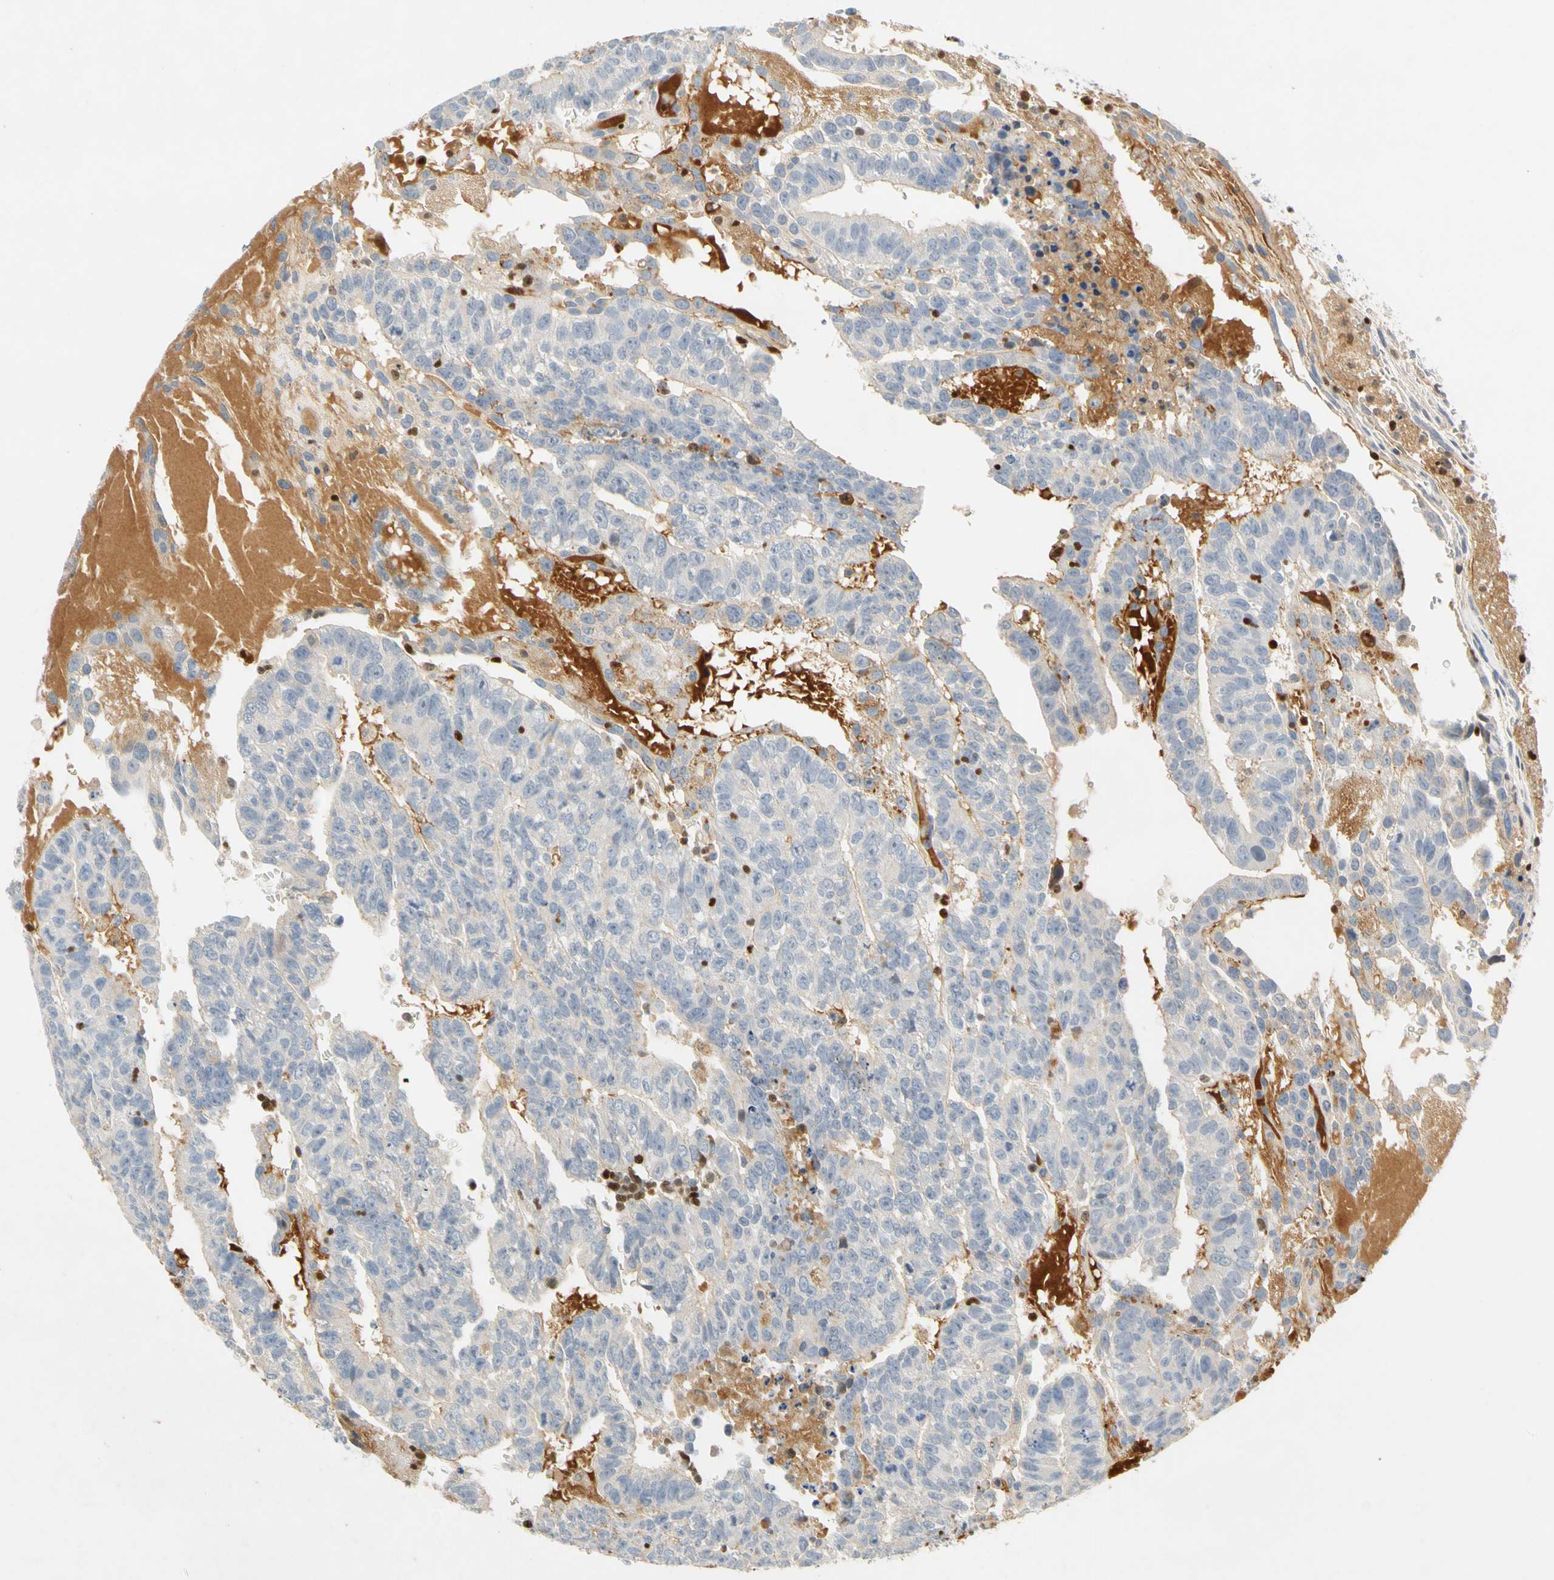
{"staining": {"intensity": "negative", "quantity": "none", "location": "none"}, "tissue": "testis cancer", "cell_type": "Tumor cells", "image_type": "cancer", "snomed": [{"axis": "morphology", "description": "Seminoma, NOS"}, {"axis": "morphology", "description": "Carcinoma, Embryonal, NOS"}, {"axis": "topography", "description": "Testis"}], "caption": "Immunohistochemical staining of human testis seminoma displays no significant expression in tumor cells.", "gene": "SP140", "patient": {"sex": "male", "age": 52}}